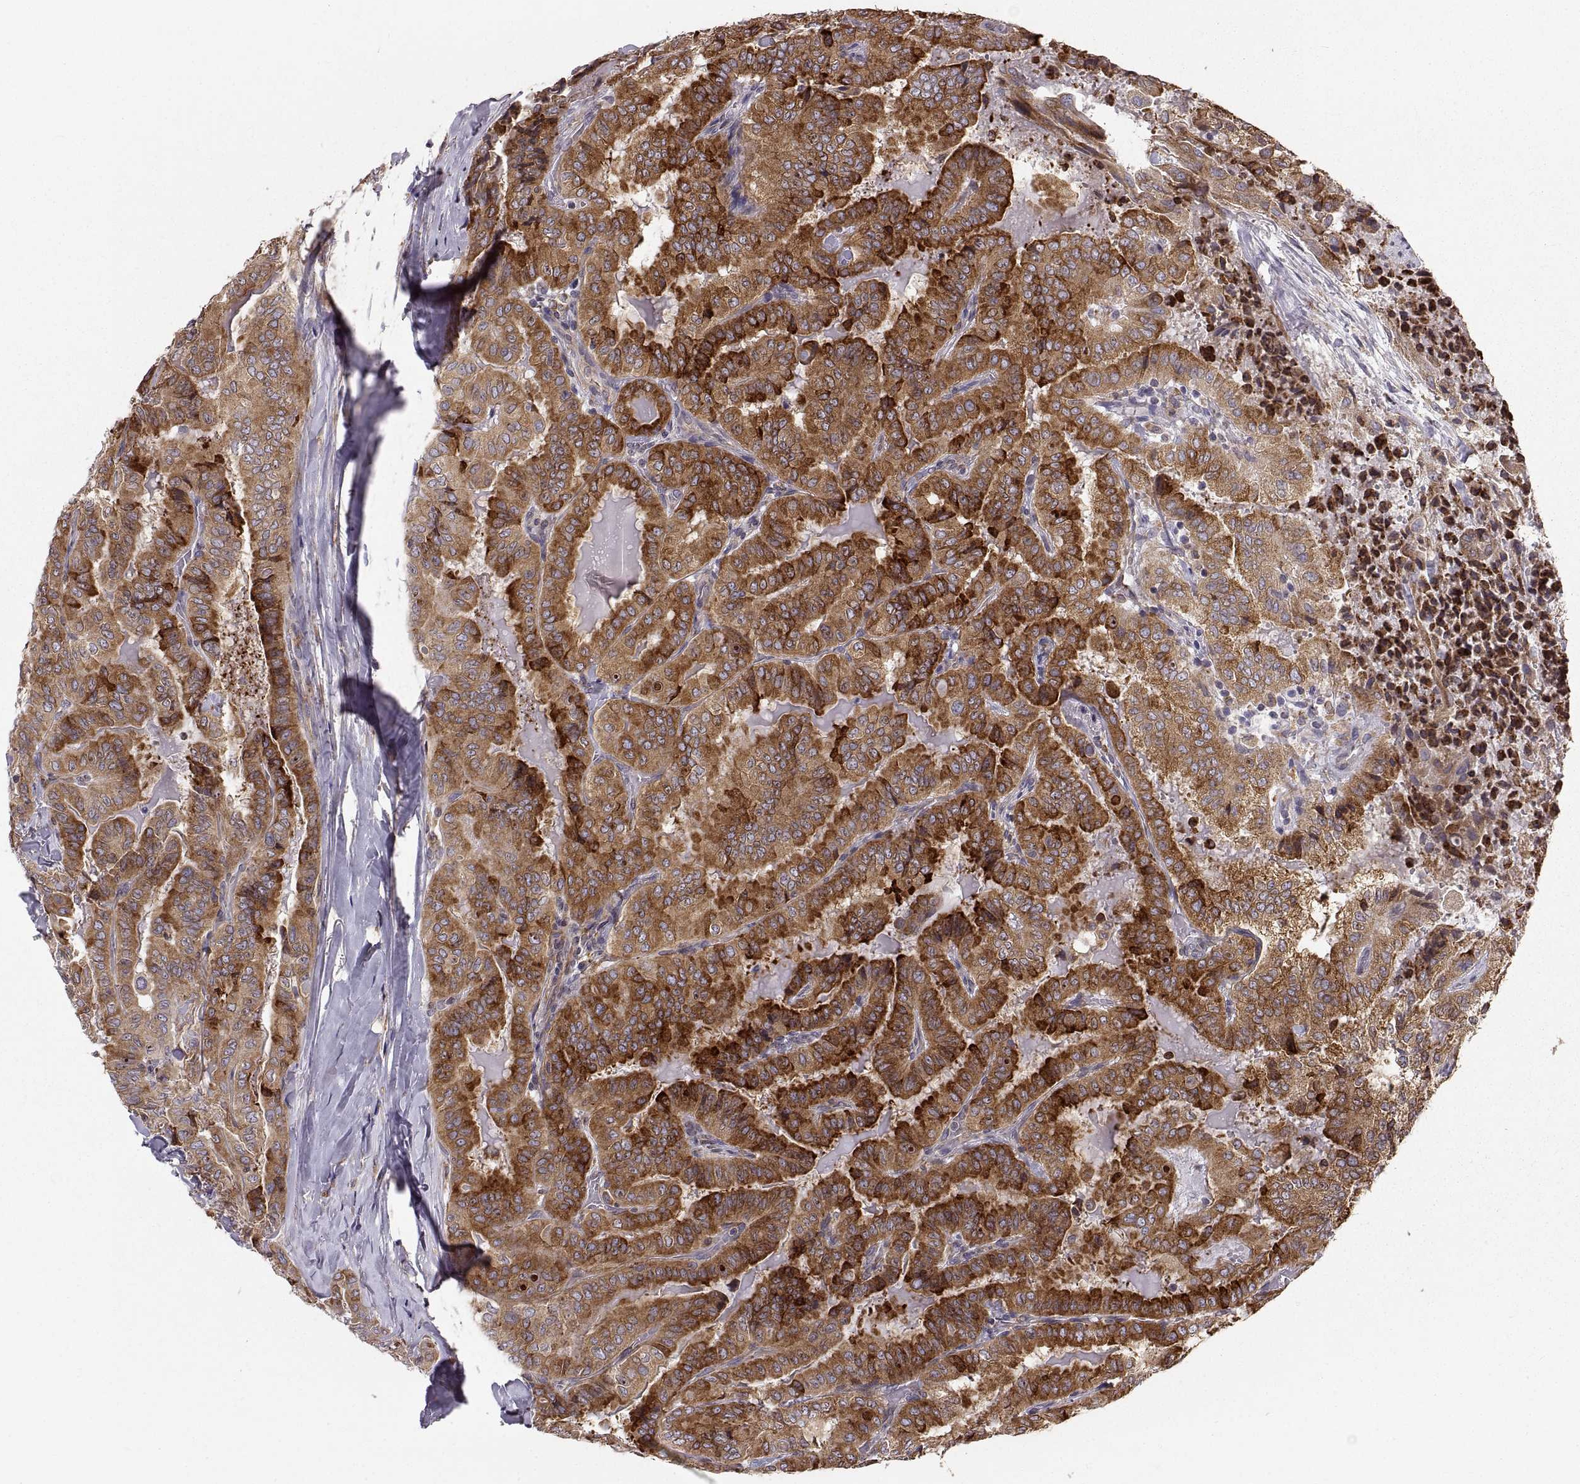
{"staining": {"intensity": "strong", "quantity": ">75%", "location": "cytoplasmic/membranous"}, "tissue": "thyroid cancer", "cell_type": "Tumor cells", "image_type": "cancer", "snomed": [{"axis": "morphology", "description": "Papillary adenocarcinoma, NOS"}, {"axis": "topography", "description": "Thyroid gland"}], "caption": "Immunohistochemistry photomicrograph of neoplastic tissue: human thyroid cancer stained using immunohistochemistry (IHC) shows high levels of strong protein expression localized specifically in the cytoplasmic/membranous of tumor cells, appearing as a cytoplasmic/membranous brown color.", "gene": "PLEKHB2", "patient": {"sex": "female", "age": 68}}